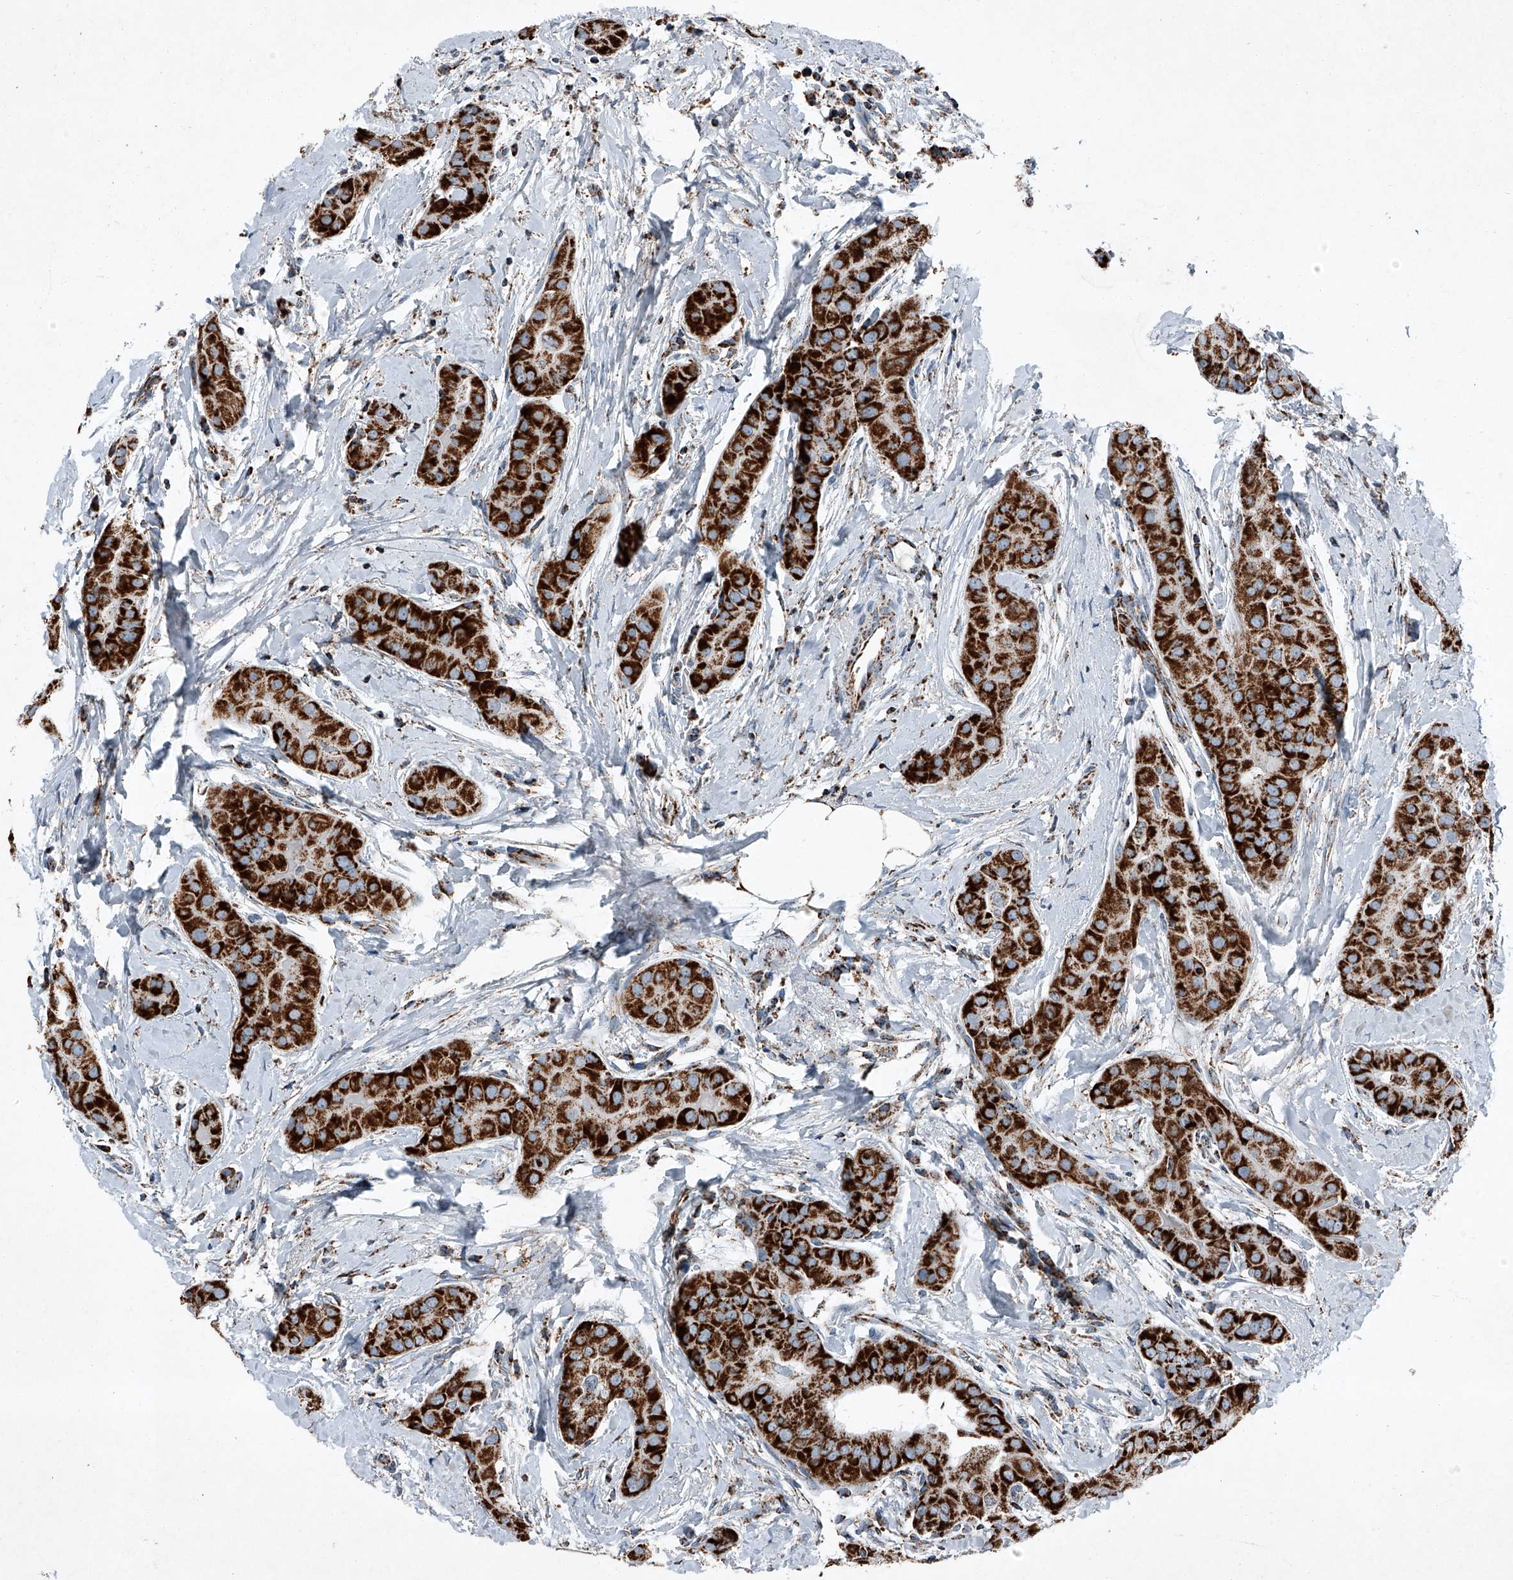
{"staining": {"intensity": "strong", "quantity": ">75%", "location": "cytoplasmic/membranous"}, "tissue": "thyroid cancer", "cell_type": "Tumor cells", "image_type": "cancer", "snomed": [{"axis": "morphology", "description": "Papillary adenocarcinoma, NOS"}, {"axis": "topography", "description": "Thyroid gland"}], "caption": "Thyroid papillary adenocarcinoma tissue exhibits strong cytoplasmic/membranous positivity in about >75% of tumor cells, visualized by immunohistochemistry.", "gene": "CHRNA7", "patient": {"sex": "male", "age": 33}}